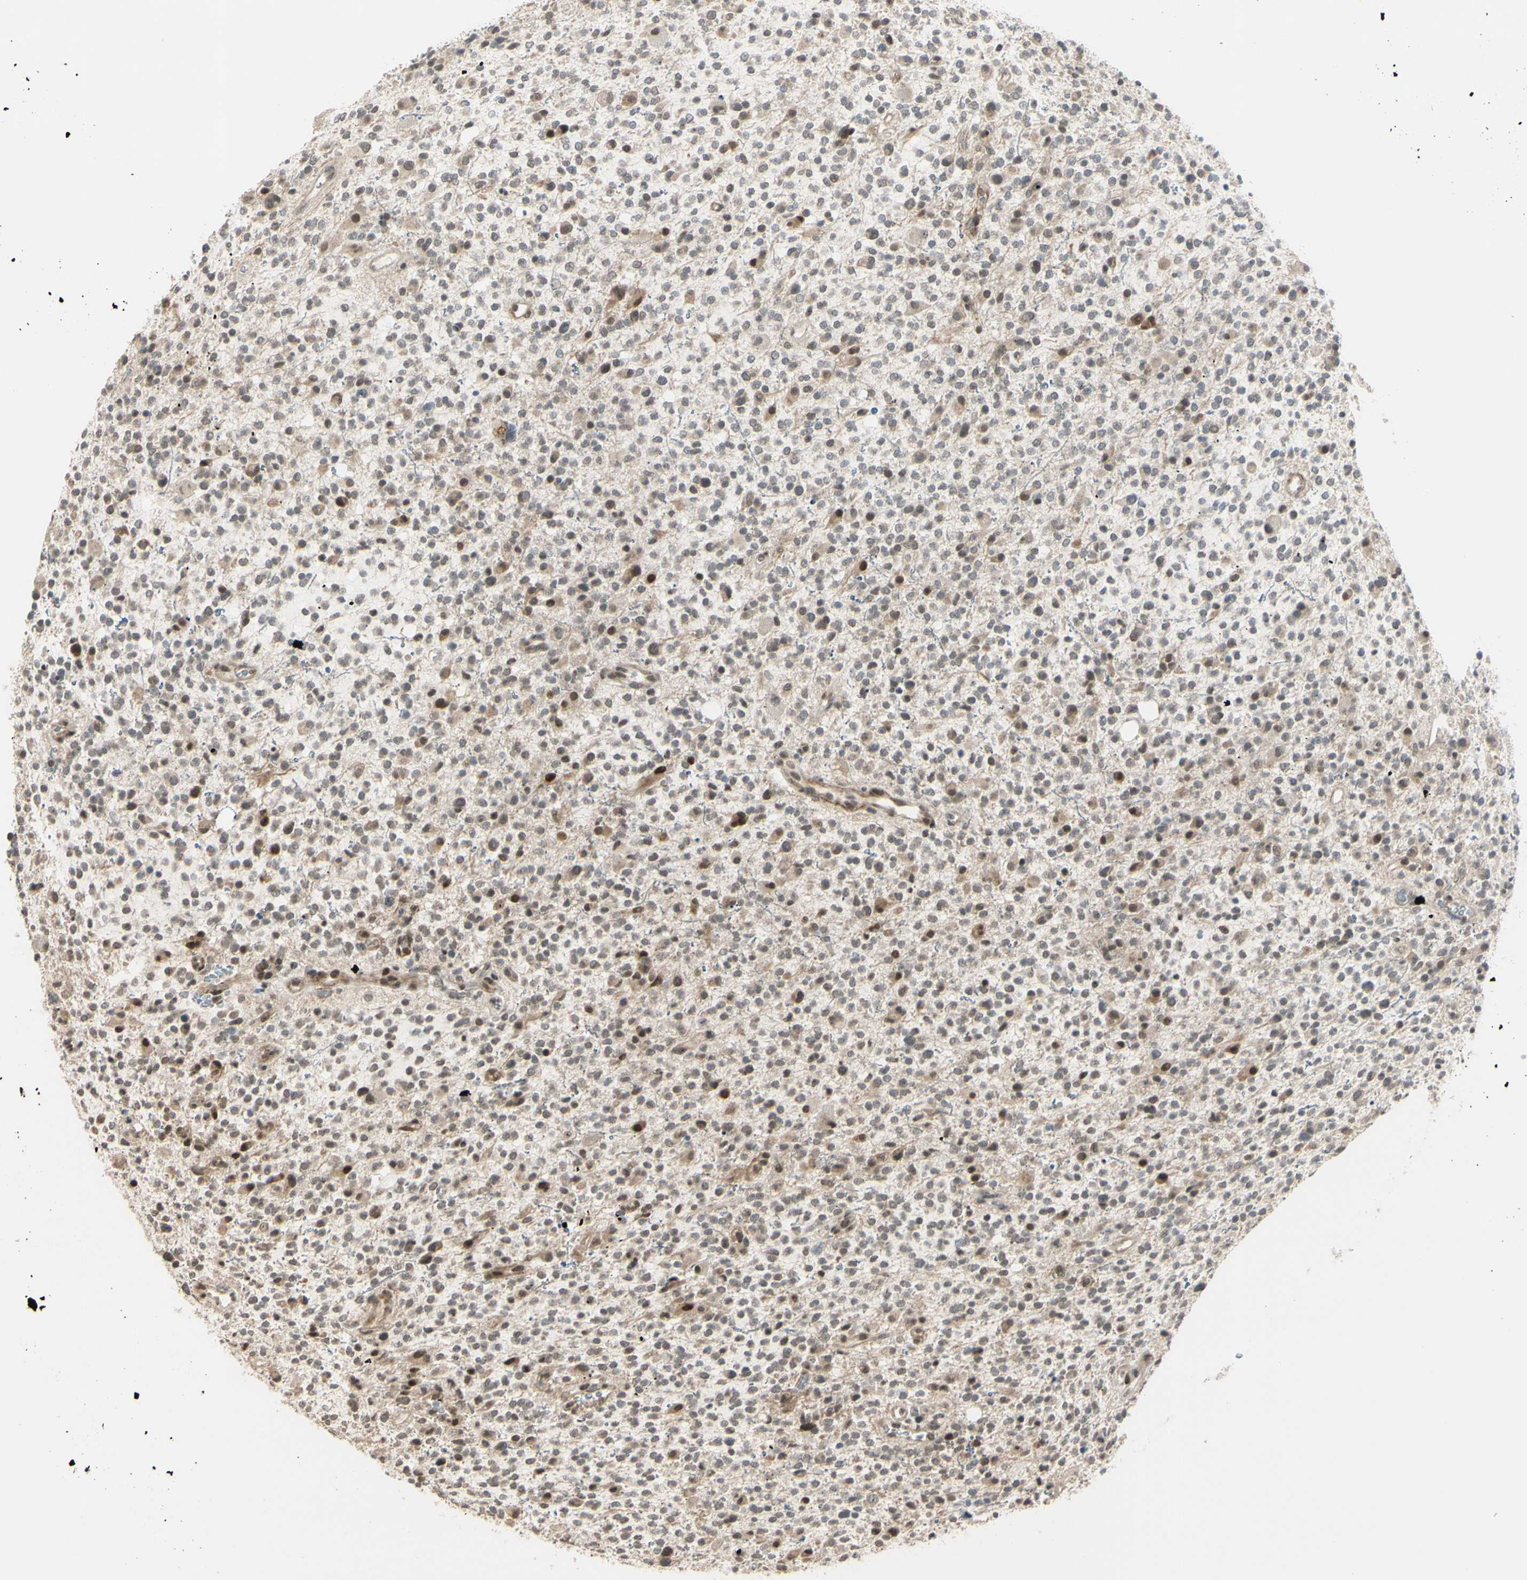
{"staining": {"intensity": "negative", "quantity": "none", "location": "none"}, "tissue": "glioma", "cell_type": "Tumor cells", "image_type": "cancer", "snomed": [{"axis": "morphology", "description": "Glioma, malignant, High grade"}, {"axis": "topography", "description": "Brain"}], "caption": "The micrograph shows no significant positivity in tumor cells of glioma.", "gene": "BRMS1", "patient": {"sex": "male", "age": 48}}